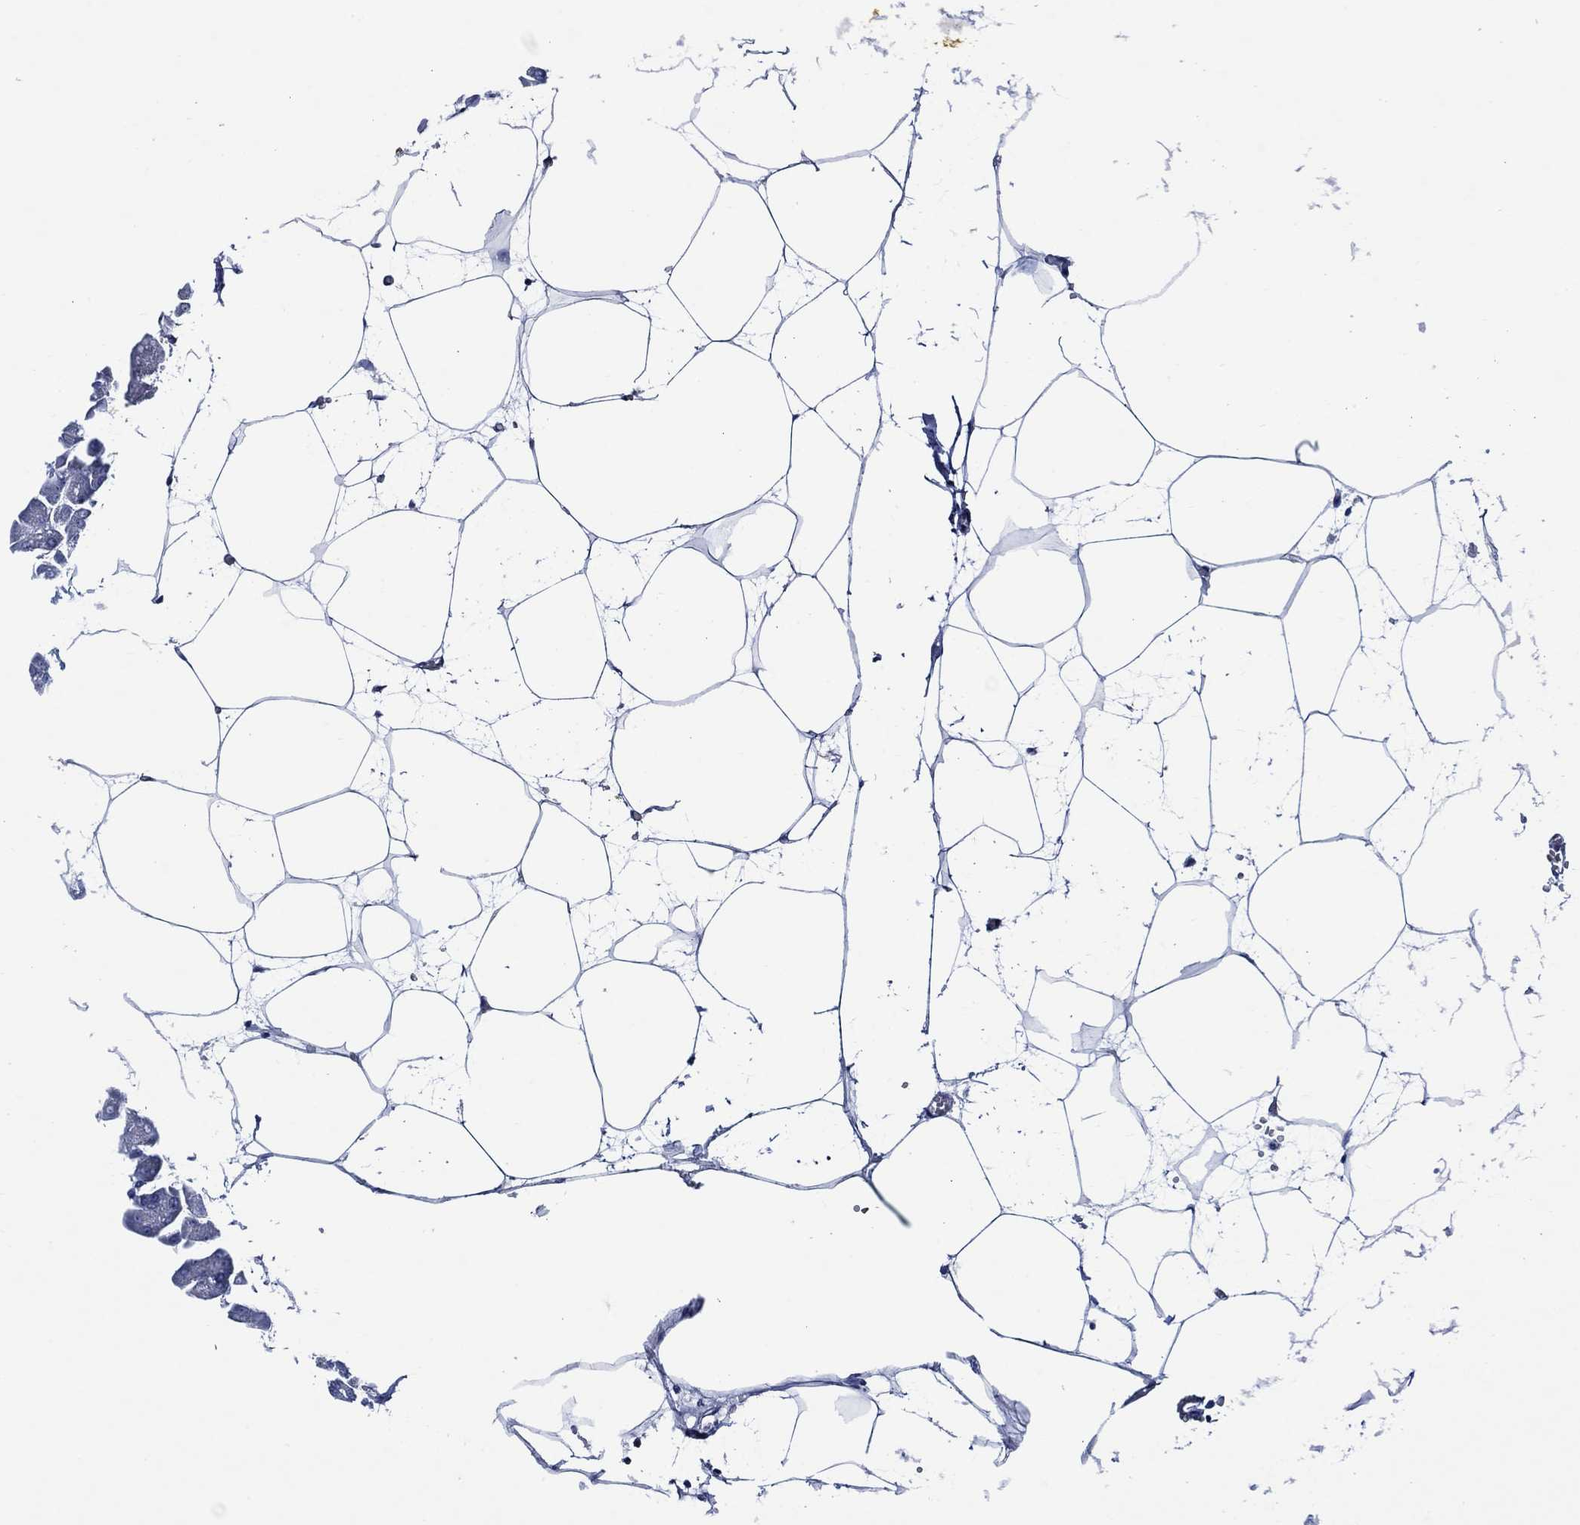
{"staining": {"intensity": "negative", "quantity": "none", "location": "none"}, "tissue": "pancreas", "cell_type": "Exocrine glandular cells", "image_type": "normal", "snomed": [{"axis": "morphology", "description": "Normal tissue, NOS"}, {"axis": "topography", "description": "Adipose tissue"}, {"axis": "topography", "description": "Pancreas"}, {"axis": "topography", "description": "Peripheral nerve tissue"}], "caption": "High magnification brightfield microscopy of benign pancreas stained with DAB (brown) and counterstained with hematoxylin (blue): exocrine glandular cells show no significant positivity.", "gene": "WDR62", "patient": {"sex": "female", "age": 58}}